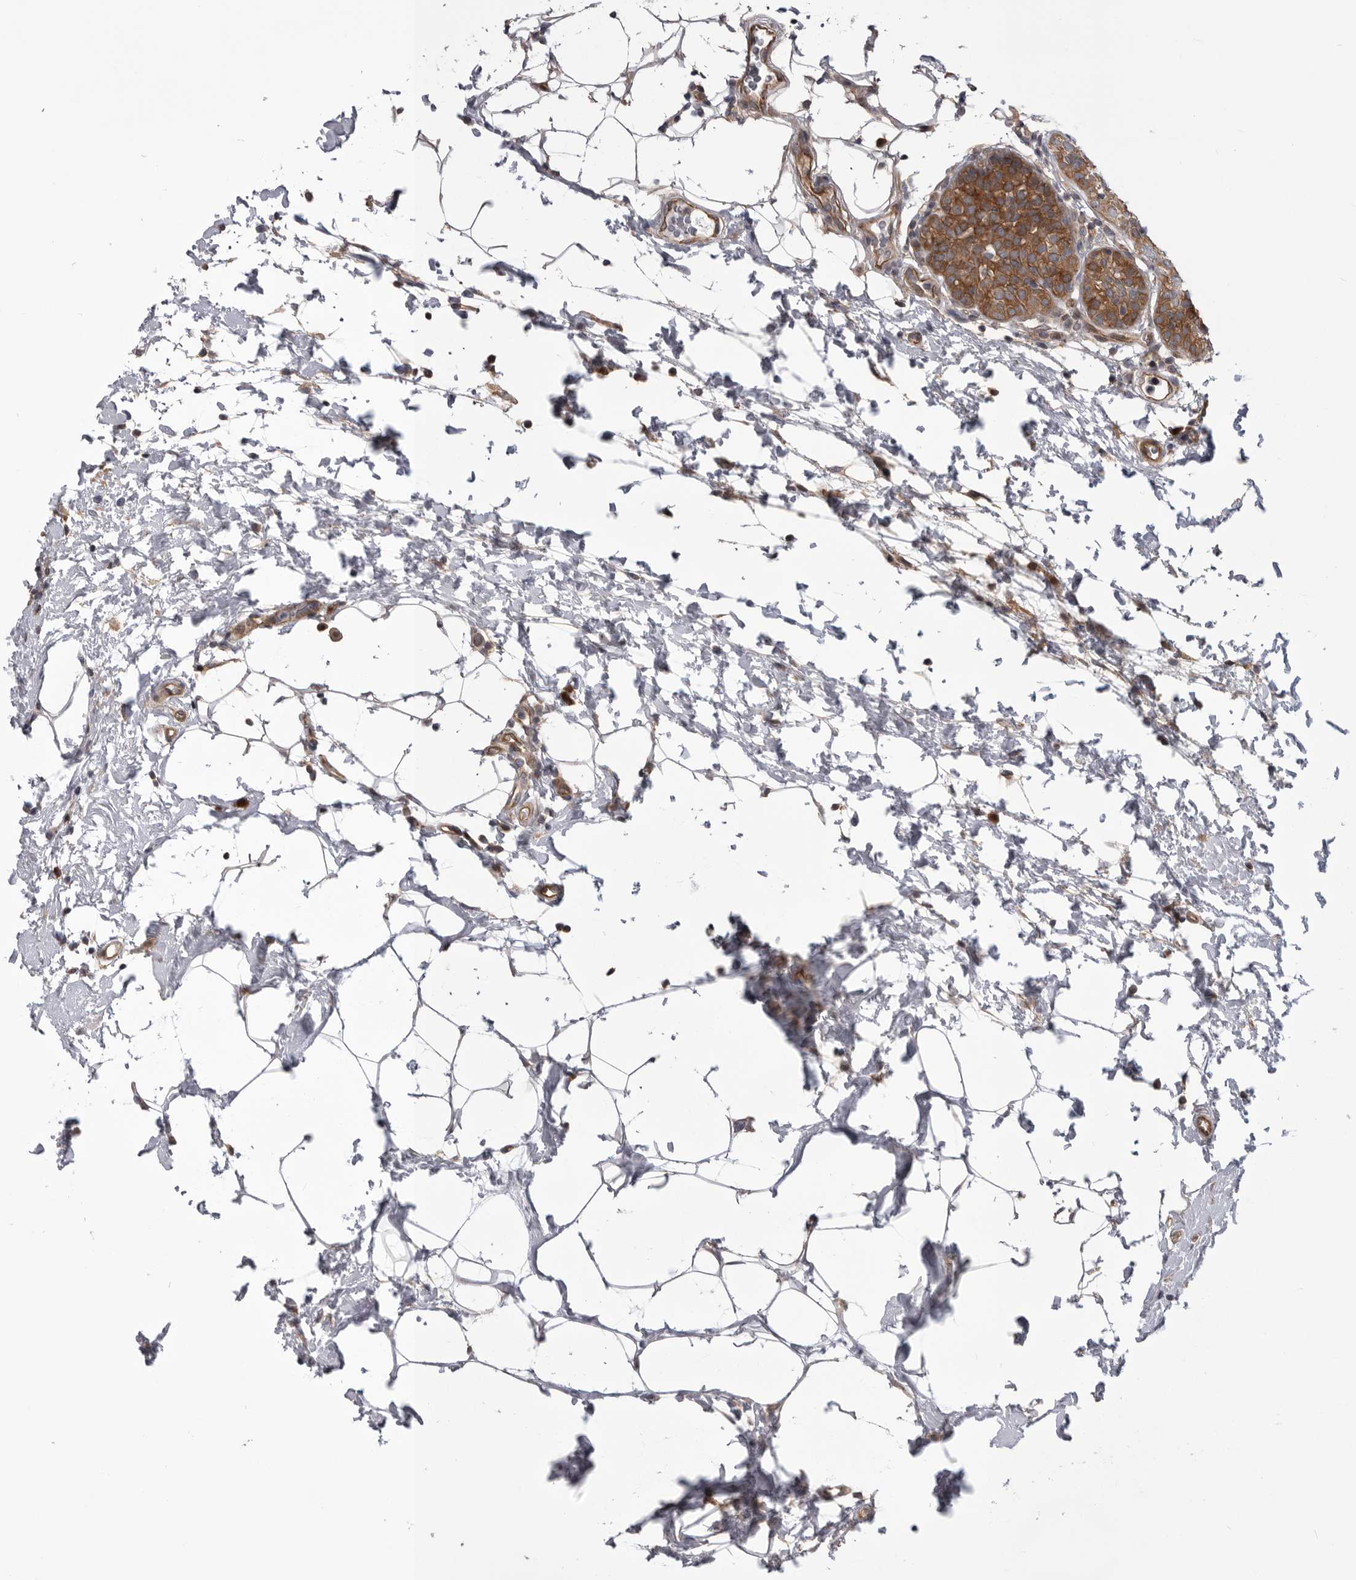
{"staining": {"intensity": "moderate", "quantity": ">75%", "location": "cytoplasmic/membranous"}, "tissue": "breast cancer", "cell_type": "Tumor cells", "image_type": "cancer", "snomed": [{"axis": "morphology", "description": "Lobular carcinoma"}, {"axis": "topography", "description": "Breast"}], "caption": "Protein expression analysis of human lobular carcinoma (breast) reveals moderate cytoplasmic/membranous expression in approximately >75% of tumor cells.", "gene": "RAB3GAP2", "patient": {"sex": "female", "age": 50}}